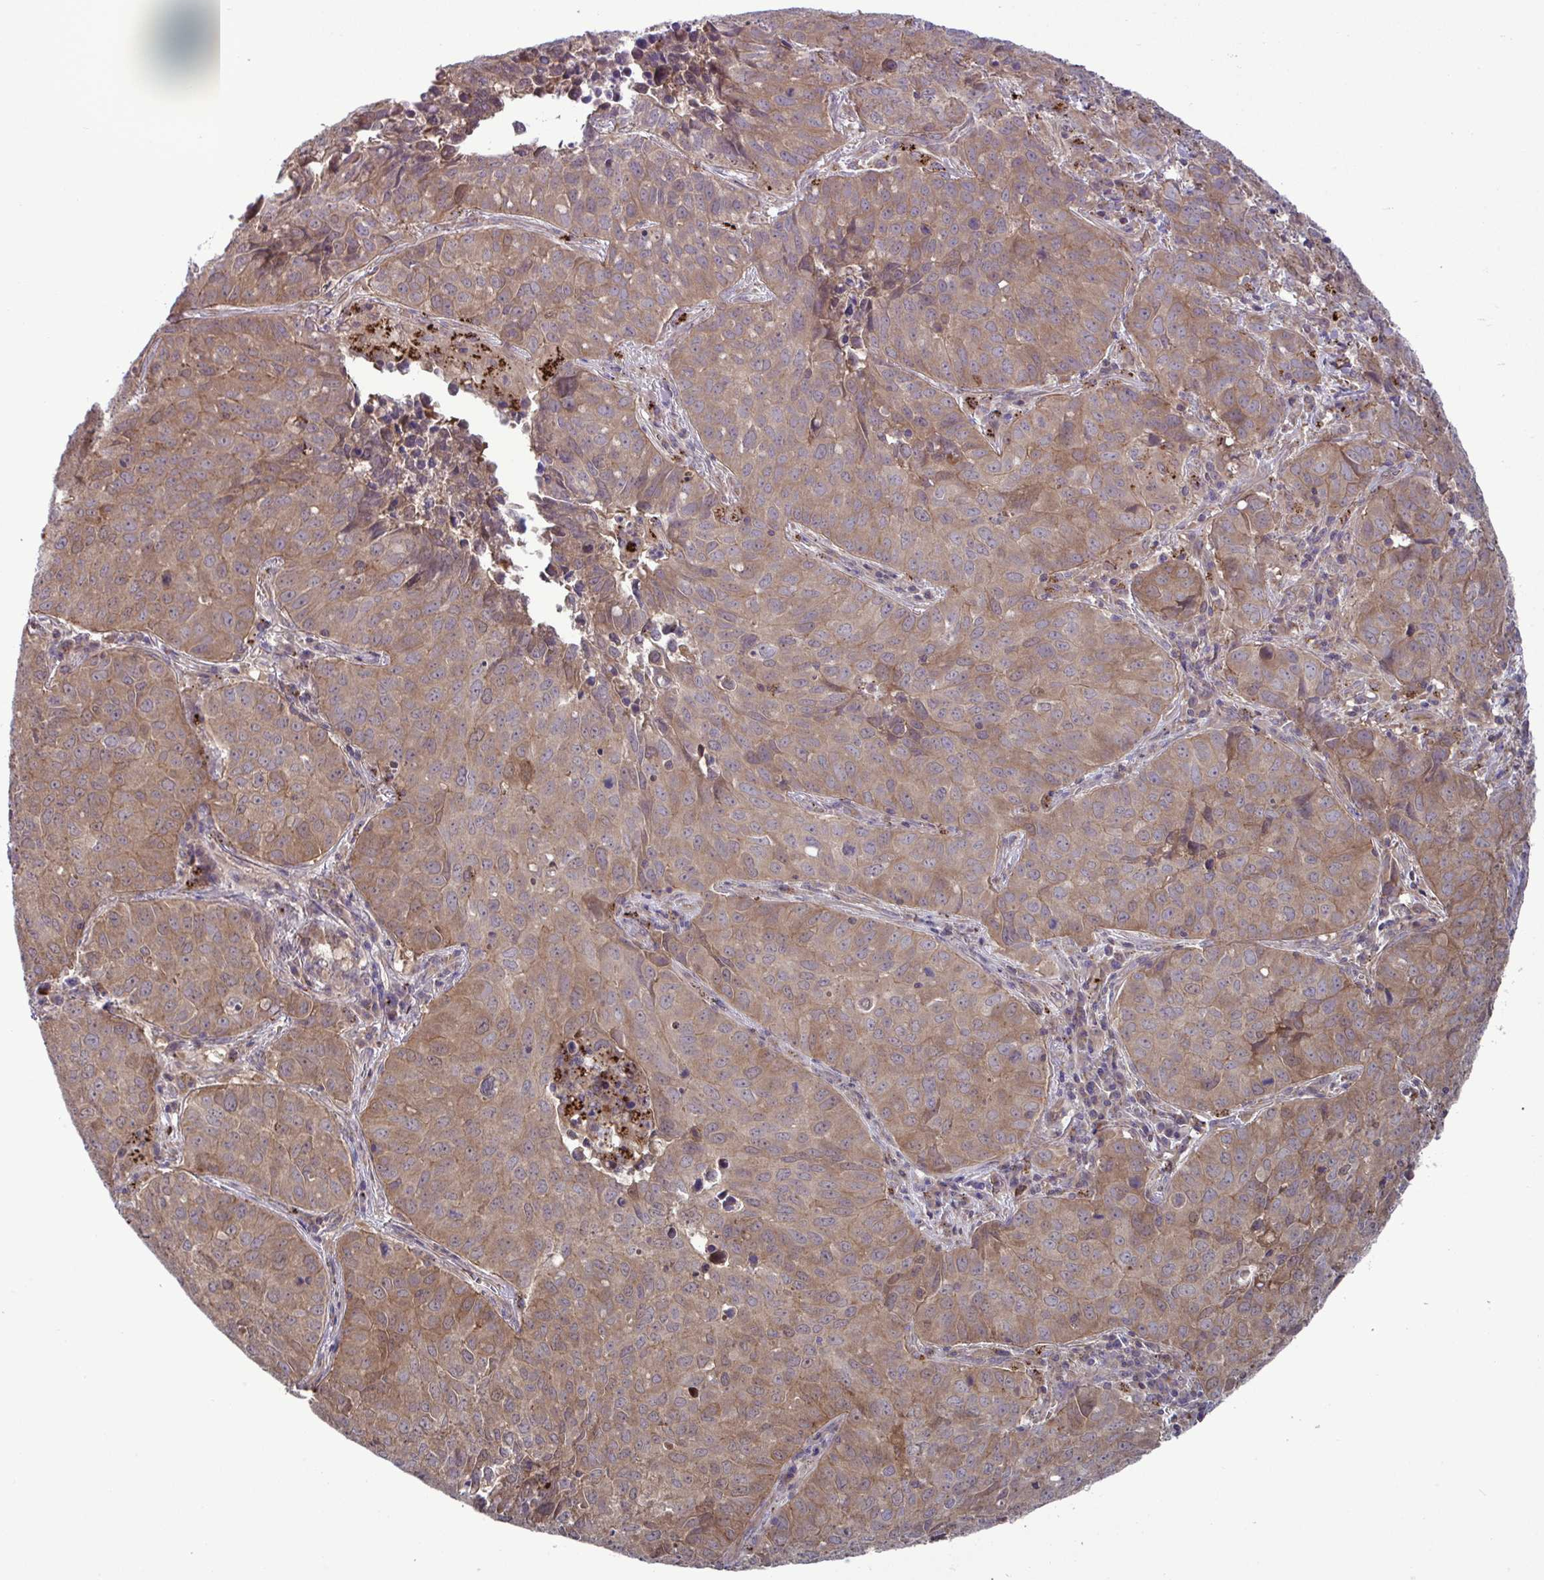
{"staining": {"intensity": "moderate", "quantity": "25%-75%", "location": "cytoplasmic/membranous"}, "tissue": "lung cancer", "cell_type": "Tumor cells", "image_type": "cancer", "snomed": [{"axis": "morphology", "description": "Adenocarcinoma, NOS"}, {"axis": "topography", "description": "Lung"}], "caption": "High-magnification brightfield microscopy of lung cancer (adenocarcinoma) stained with DAB (3,3'-diaminobenzidine) (brown) and counterstained with hematoxylin (blue). tumor cells exhibit moderate cytoplasmic/membranous positivity is identified in approximately25%-75% of cells. (IHC, brightfield microscopy, high magnification).", "gene": "GLTP", "patient": {"sex": "female", "age": 50}}